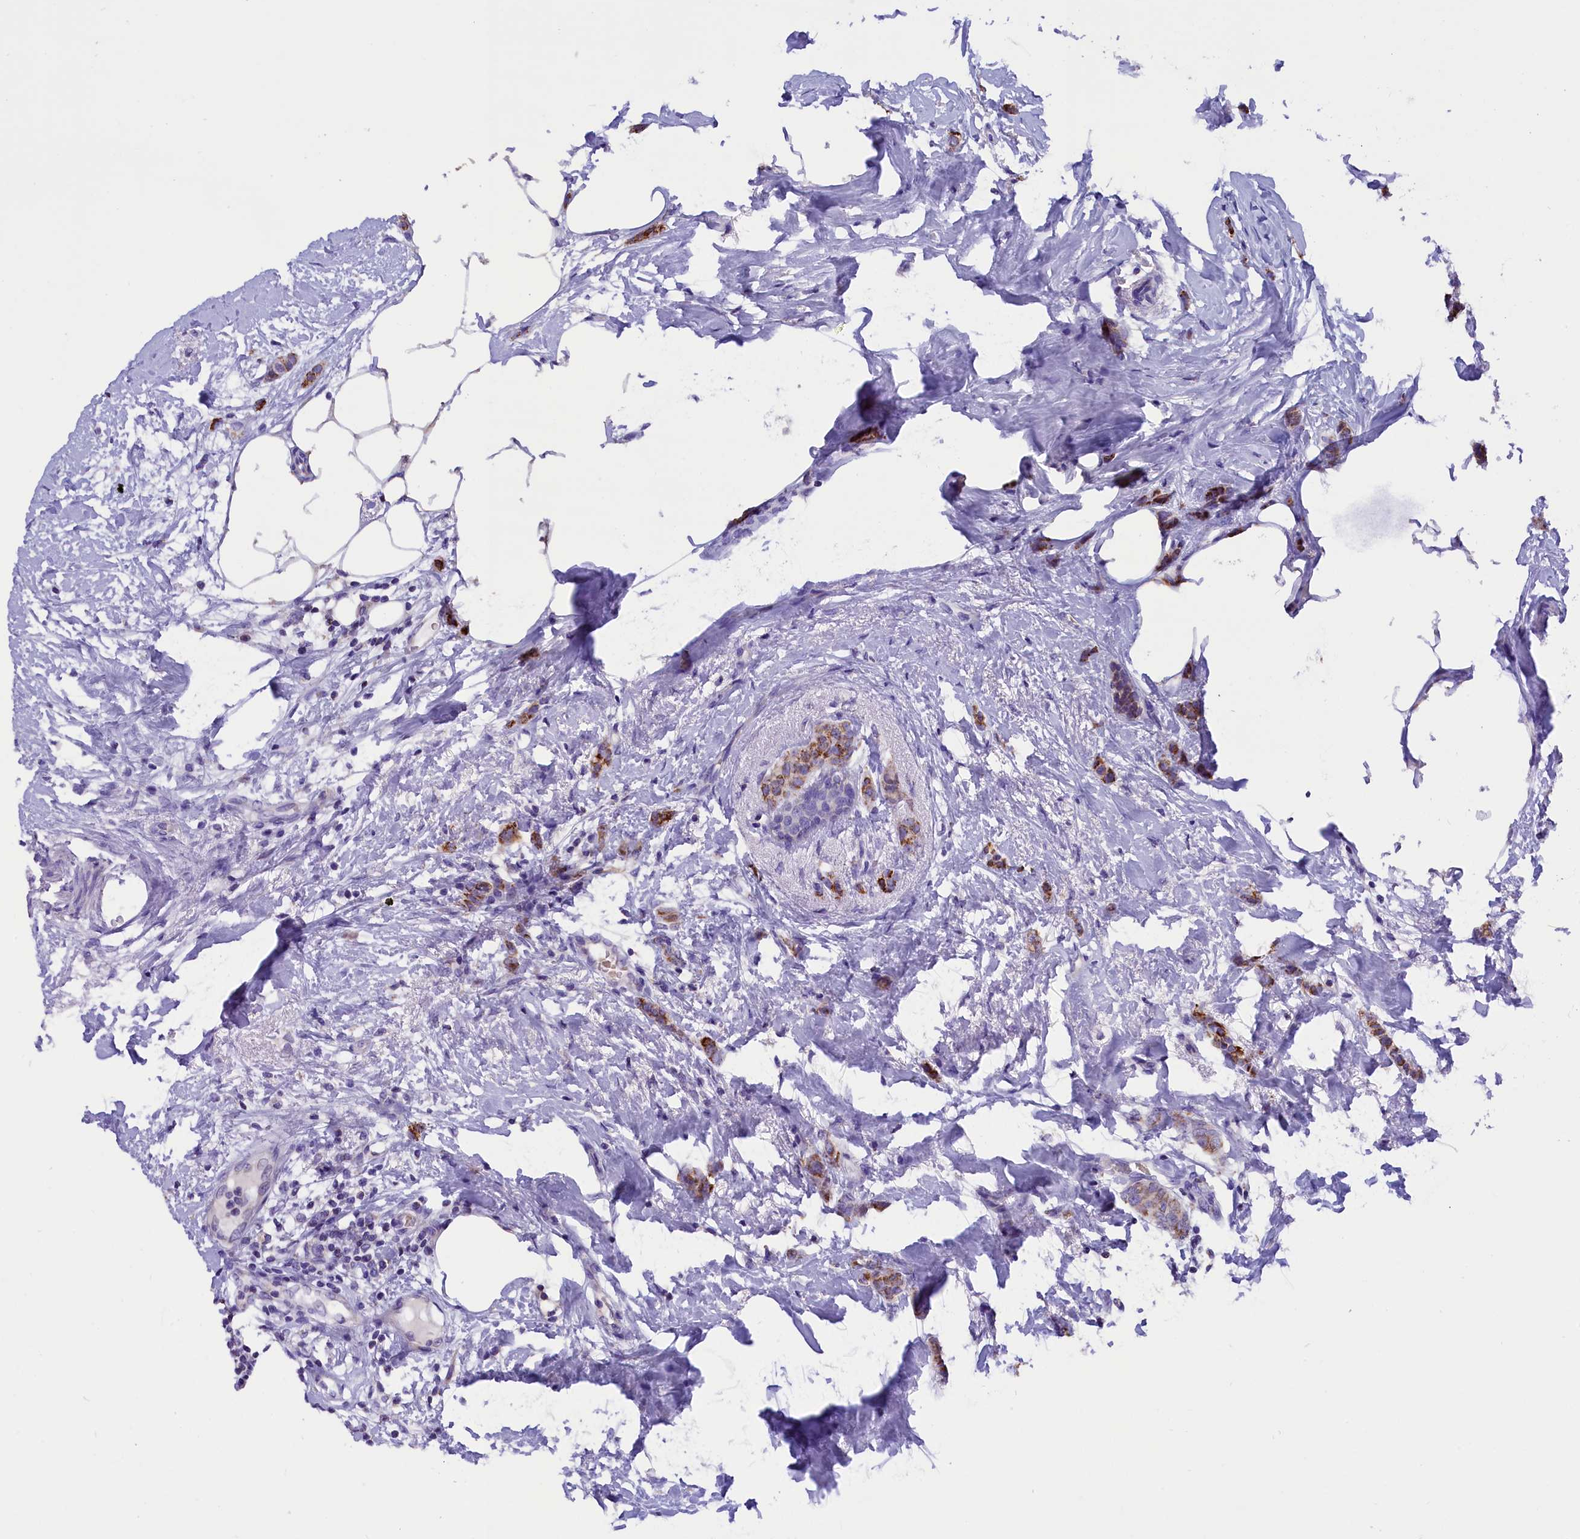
{"staining": {"intensity": "strong", "quantity": "25%-75%", "location": "cytoplasmic/membranous"}, "tissue": "breast cancer", "cell_type": "Tumor cells", "image_type": "cancer", "snomed": [{"axis": "morphology", "description": "Duct carcinoma"}, {"axis": "topography", "description": "Breast"}], "caption": "High-magnification brightfield microscopy of infiltrating ductal carcinoma (breast) stained with DAB (brown) and counterstained with hematoxylin (blue). tumor cells exhibit strong cytoplasmic/membranous staining is identified in about25%-75% of cells.", "gene": "ABAT", "patient": {"sex": "female", "age": 72}}